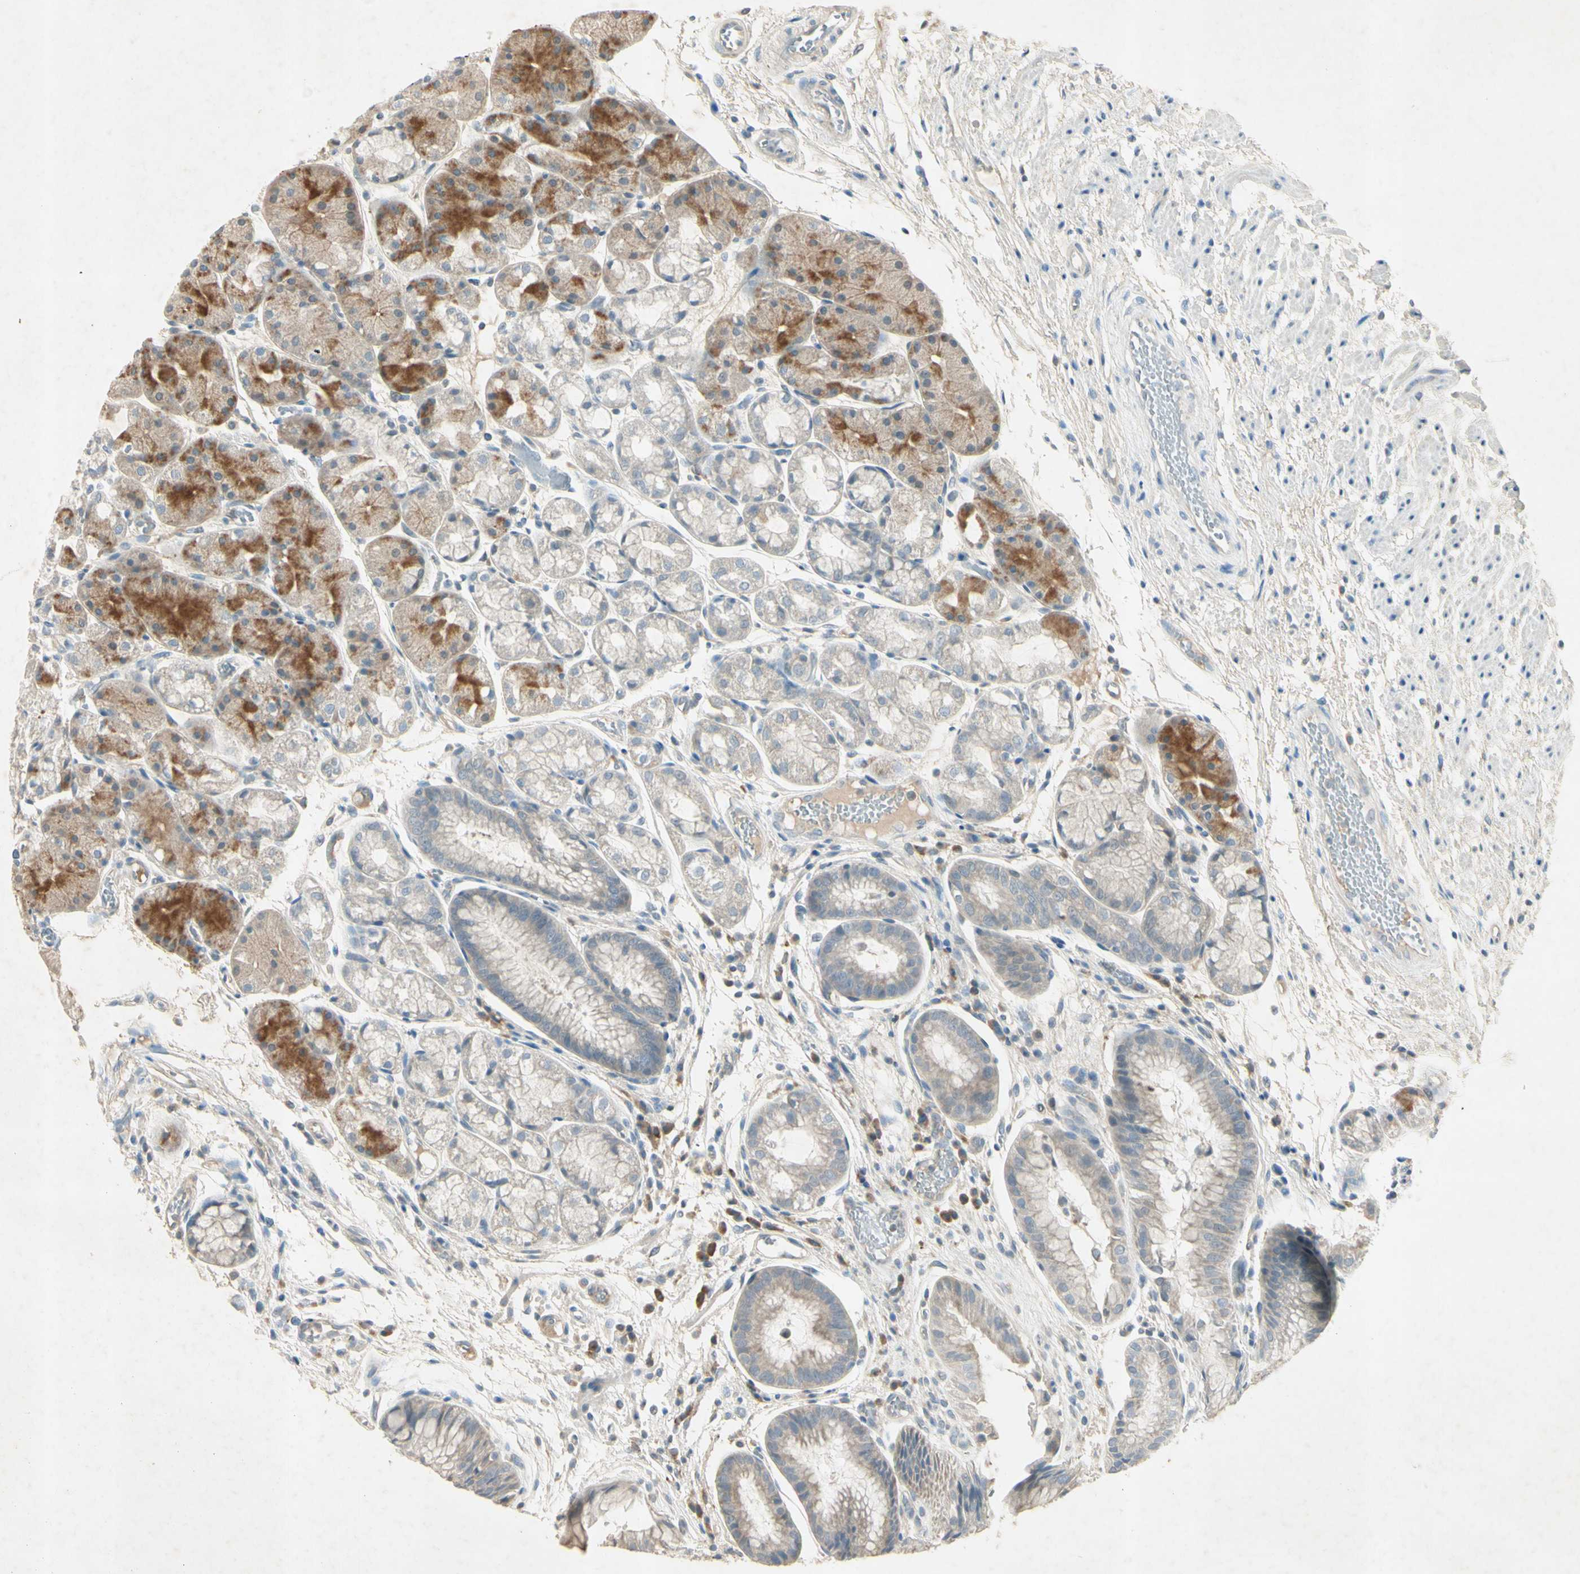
{"staining": {"intensity": "moderate", "quantity": "<25%", "location": "cytoplasmic/membranous"}, "tissue": "stomach", "cell_type": "Glandular cells", "image_type": "normal", "snomed": [{"axis": "morphology", "description": "Normal tissue, NOS"}, {"axis": "topography", "description": "Stomach, upper"}], "caption": "Immunohistochemistry (DAB (3,3'-diaminobenzidine)) staining of benign stomach displays moderate cytoplasmic/membranous protein positivity in approximately <25% of glandular cells. Nuclei are stained in blue.", "gene": "AATK", "patient": {"sex": "male", "age": 72}}